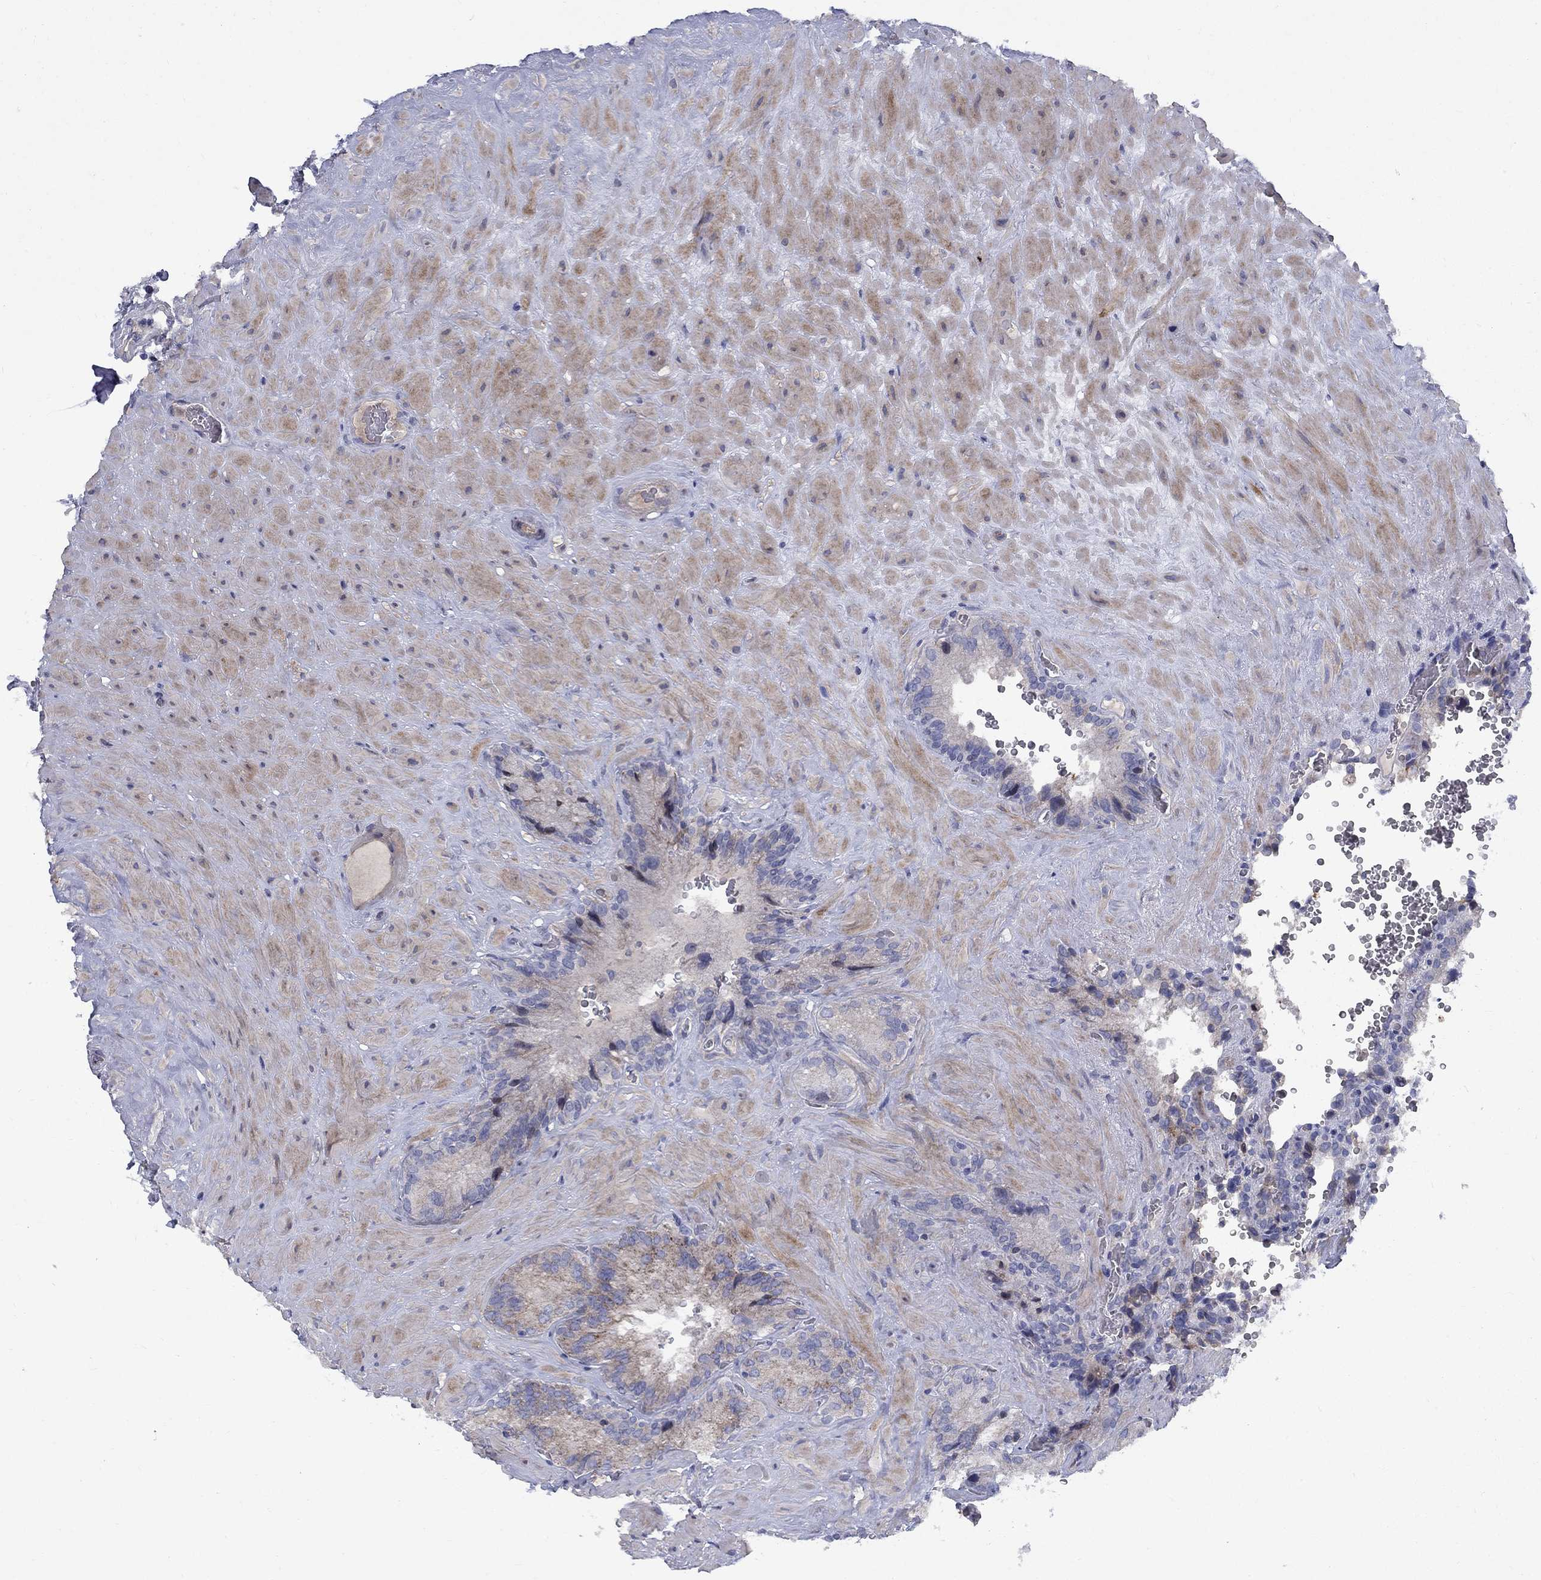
{"staining": {"intensity": "negative", "quantity": "none", "location": "none"}, "tissue": "seminal vesicle", "cell_type": "Glandular cells", "image_type": "normal", "snomed": [{"axis": "morphology", "description": "Normal tissue, NOS"}, {"axis": "topography", "description": "Seminal veicle"}], "caption": "High magnification brightfield microscopy of normal seminal vesicle stained with DAB (brown) and counterstained with hematoxylin (blue): glandular cells show no significant staining. The staining was performed using DAB to visualize the protein expression in brown, while the nuclei were stained in blue with hematoxylin (Magnification: 20x).", "gene": "SLC1A1", "patient": {"sex": "male", "age": 72}}